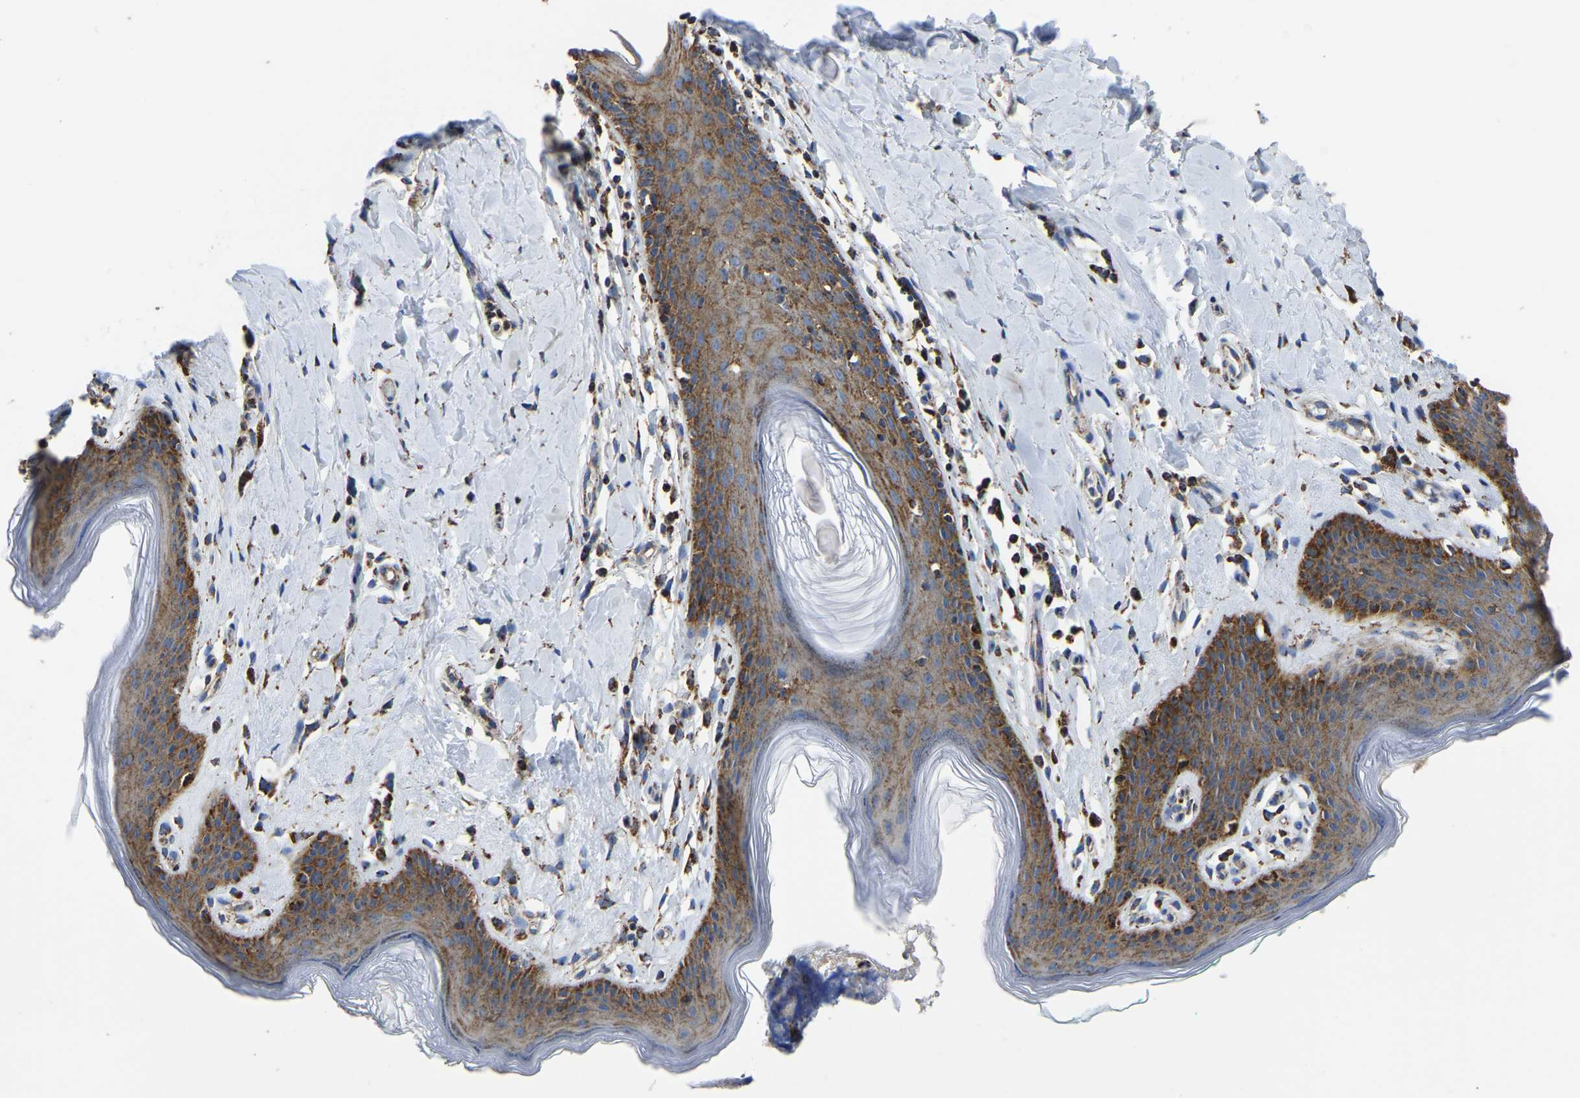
{"staining": {"intensity": "strong", "quantity": "25%-75%", "location": "cytoplasmic/membranous"}, "tissue": "skin", "cell_type": "Epidermal cells", "image_type": "normal", "snomed": [{"axis": "morphology", "description": "Normal tissue, NOS"}, {"axis": "topography", "description": "Vulva"}], "caption": "This photomicrograph exhibits immunohistochemistry staining of benign human skin, with high strong cytoplasmic/membranous staining in about 25%-75% of epidermal cells.", "gene": "ETFA", "patient": {"sex": "female", "age": 66}}